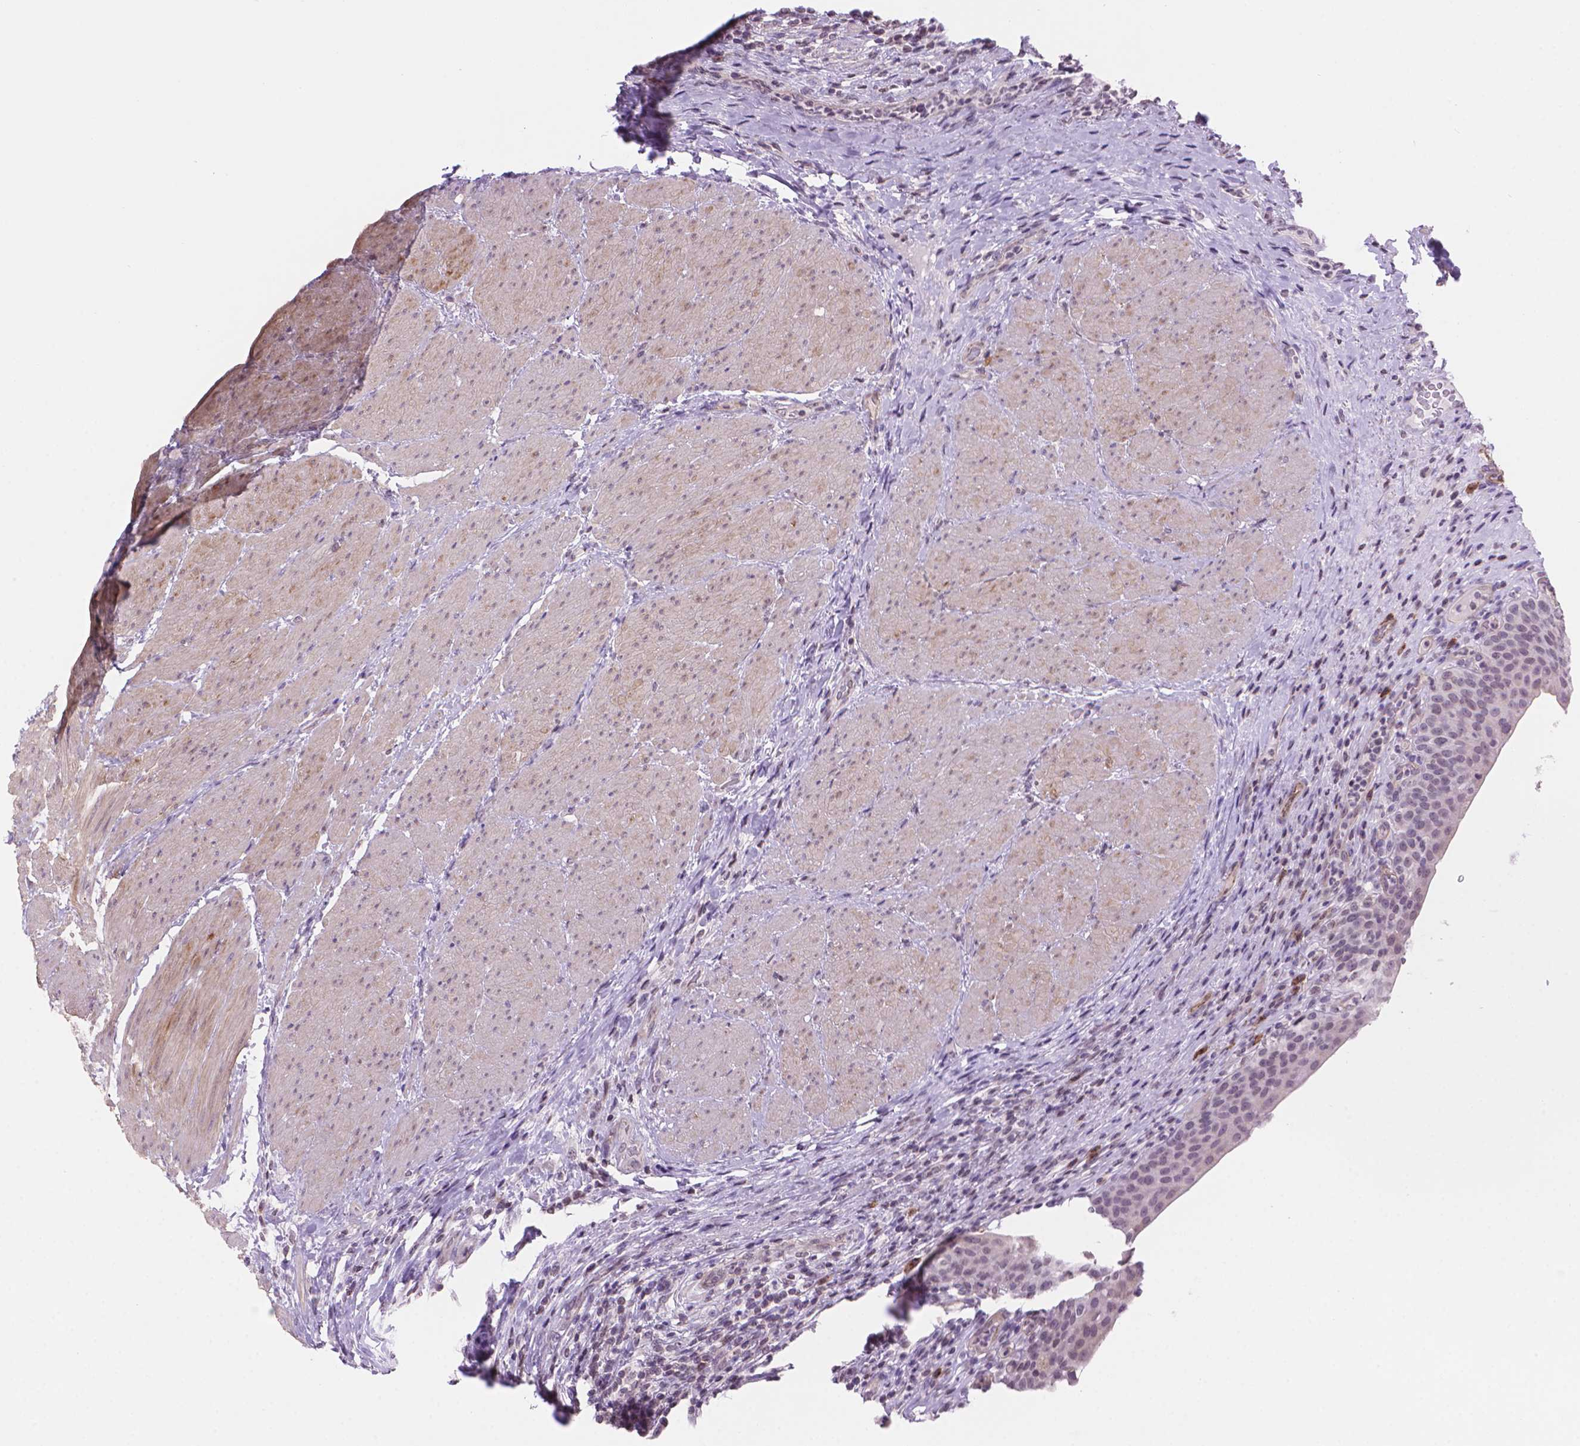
{"staining": {"intensity": "weak", "quantity": "<25%", "location": "nuclear"}, "tissue": "urinary bladder", "cell_type": "Urothelial cells", "image_type": "normal", "snomed": [{"axis": "morphology", "description": "Normal tissue, NOS"}, {"axis": "topography", "description": "Urinary bladder"}, {"axis": "topography", "description": "Peripheral nerve tissue"}], "caption": "A high-resolution micrograph shows immunohistochemistry (IHC) staining of benign urinary bladder, which displays no significant expression in urothelial cells.", "gene": "TMEM184A", "patient": {"sex": "male", "age": 66}}